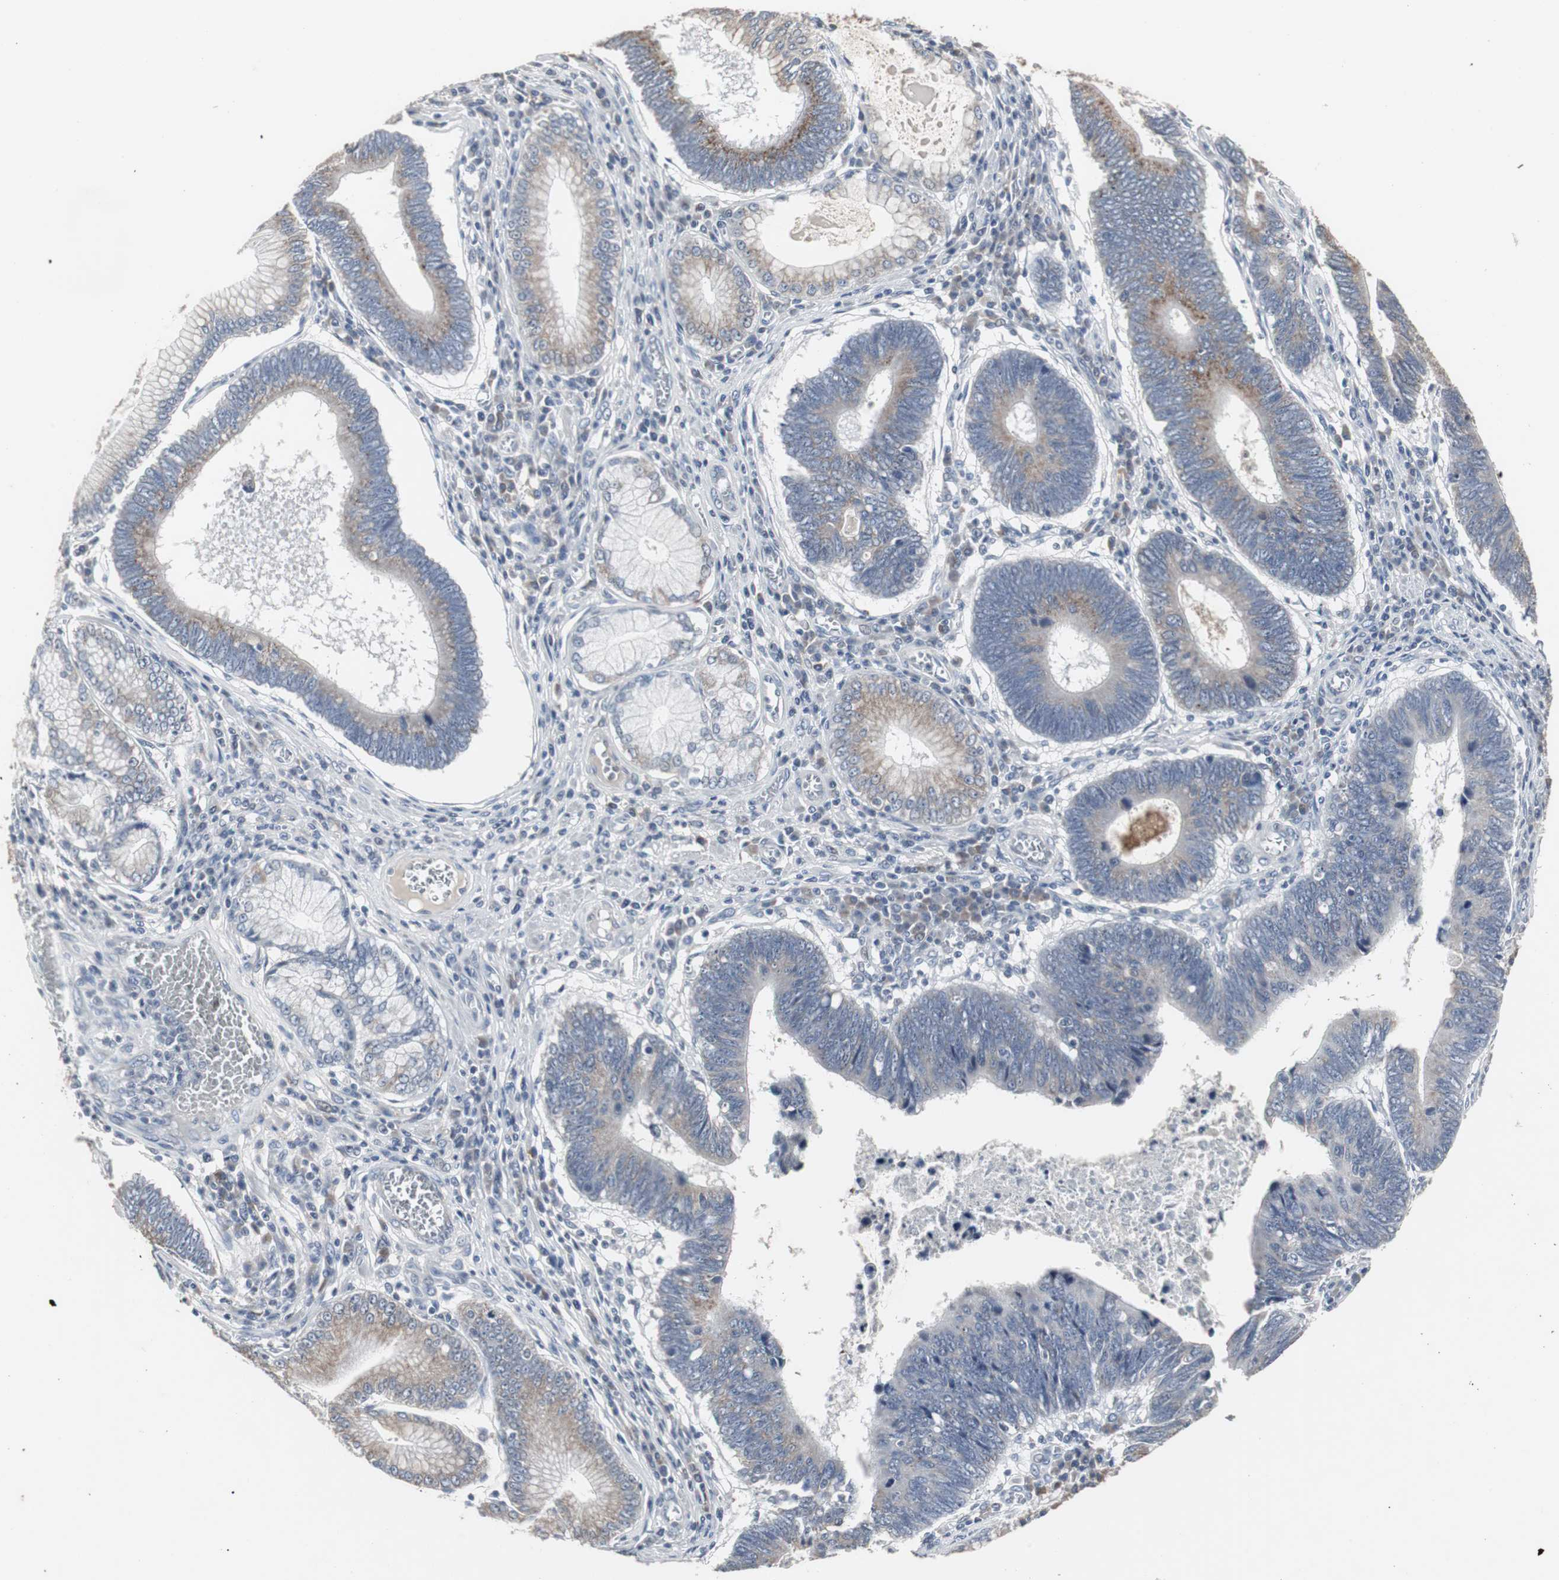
{"staining": {"intensity": "moderate", "quantity": "25%-75%", "location": "cytoplasmic/membranous"}, "tissue": "stomach cancer", "cell_type": "Tumor cells", "image_type": "cancer", "snomed": [{"axis": "morphology", "description": "Adenocarcinoma, NOS"}, {"axis": "topography", "description": "Stomach"}], "caption": "Tumor cells reveal medium levels of moderate cytoplasmic/membranous positivity in about 25%-75% of cells in human adenocarcinoma (stomach).", "gene": "ACAA1", "patient": {"sex": "male", "age": 59}}